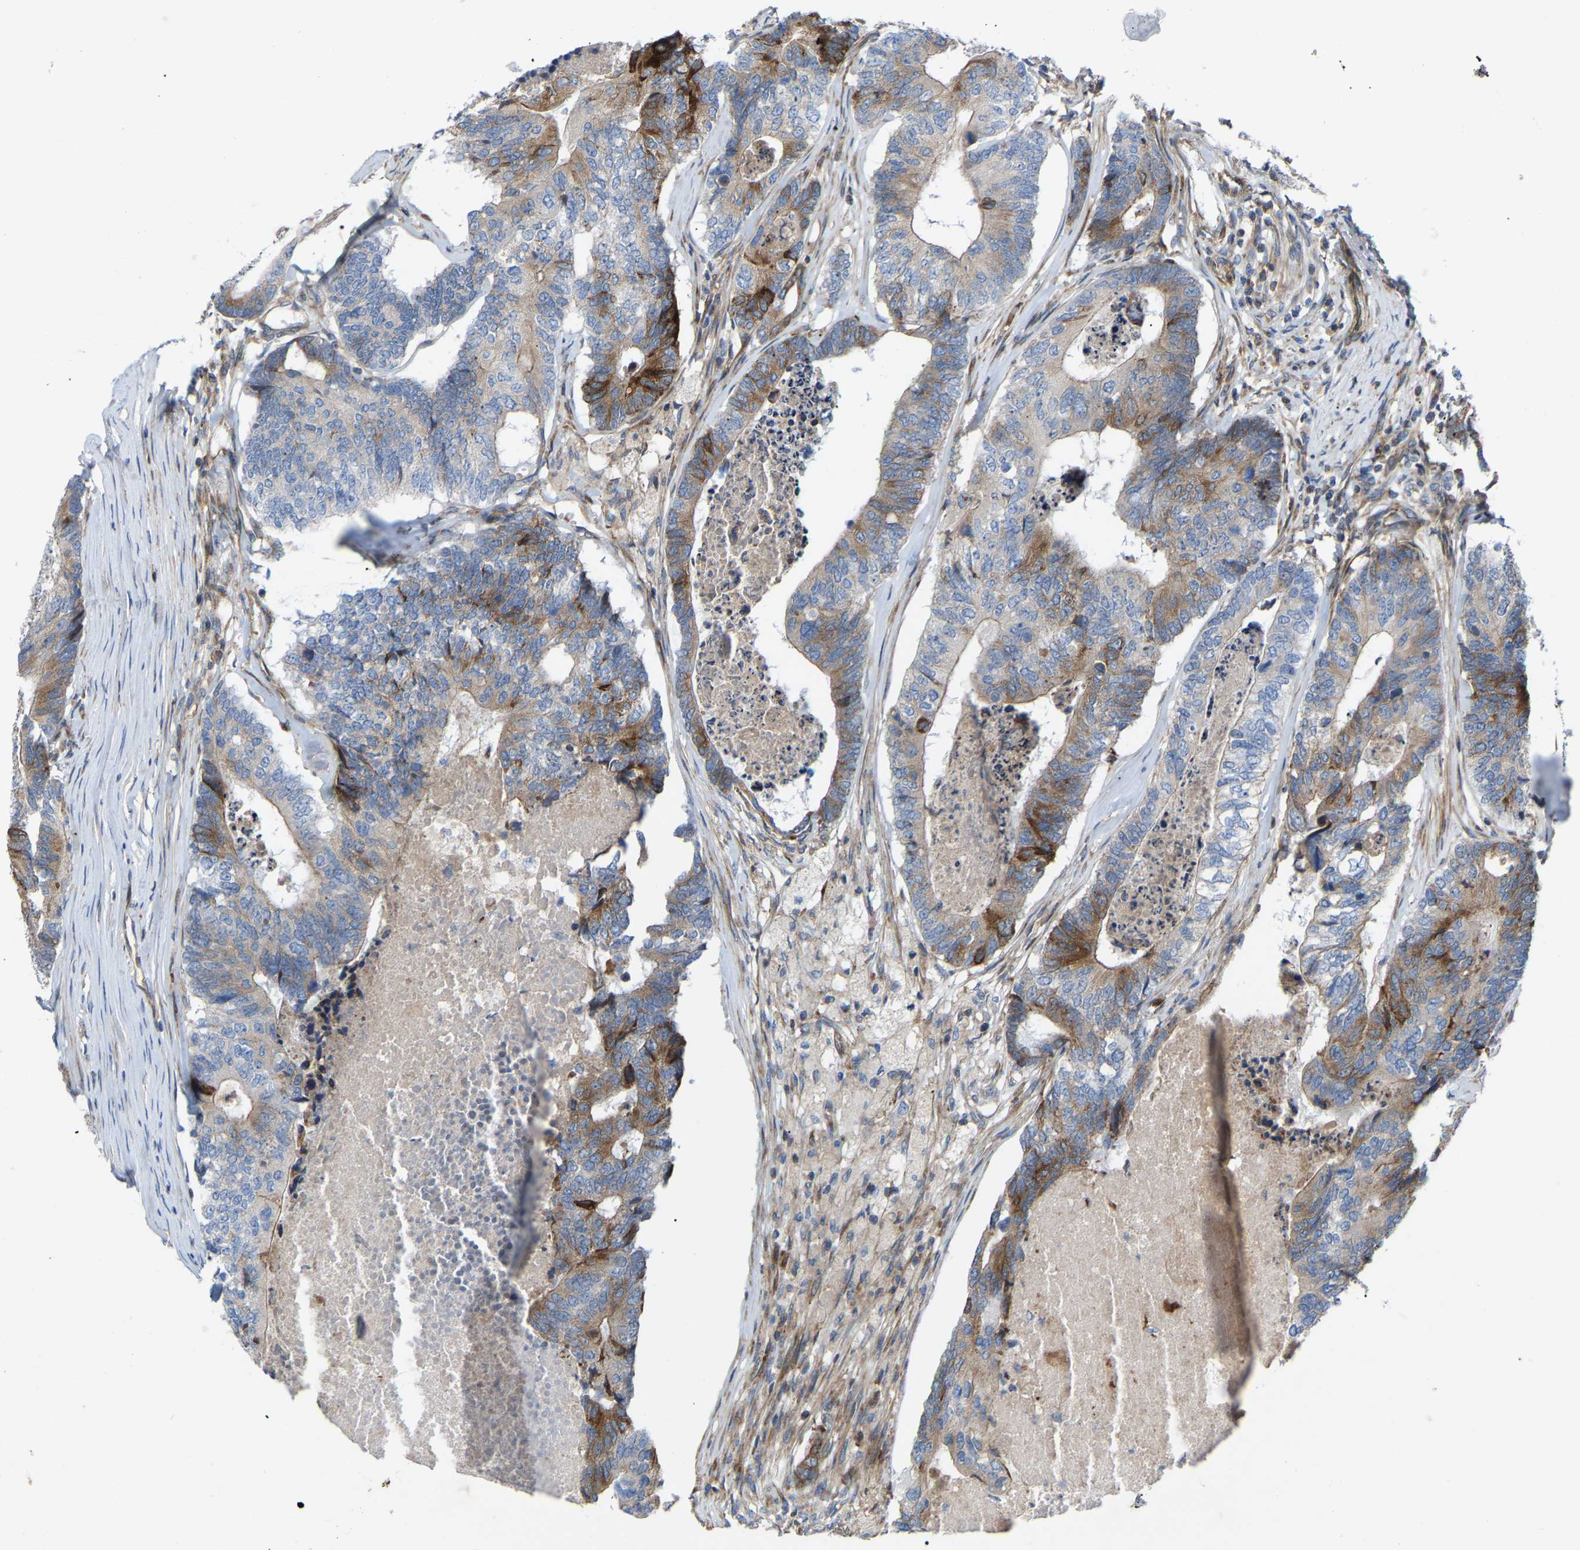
{"staining": {"intensity": "moderate", "quantity": "25%-75%", "location": "cytoplasmic/membranous"}, "tissue": "colorectal cancer", "cell_type": "Tumor cells", "image_type": "cancer", "snomed": [{"axis": "morphology", "description": "Adenocarcinoma, NOS"}, {"axis": "topography", "description": "Colon"}], "caption": "Human colorectal adenocarcinoma stained for a protein (brown) demonstrates moderate cytoplasmic/membranous positive expression in about 25%-75% of tumor cells.", "gene": "TOR1B", "patient": {"sex": "female", "age": 67}}